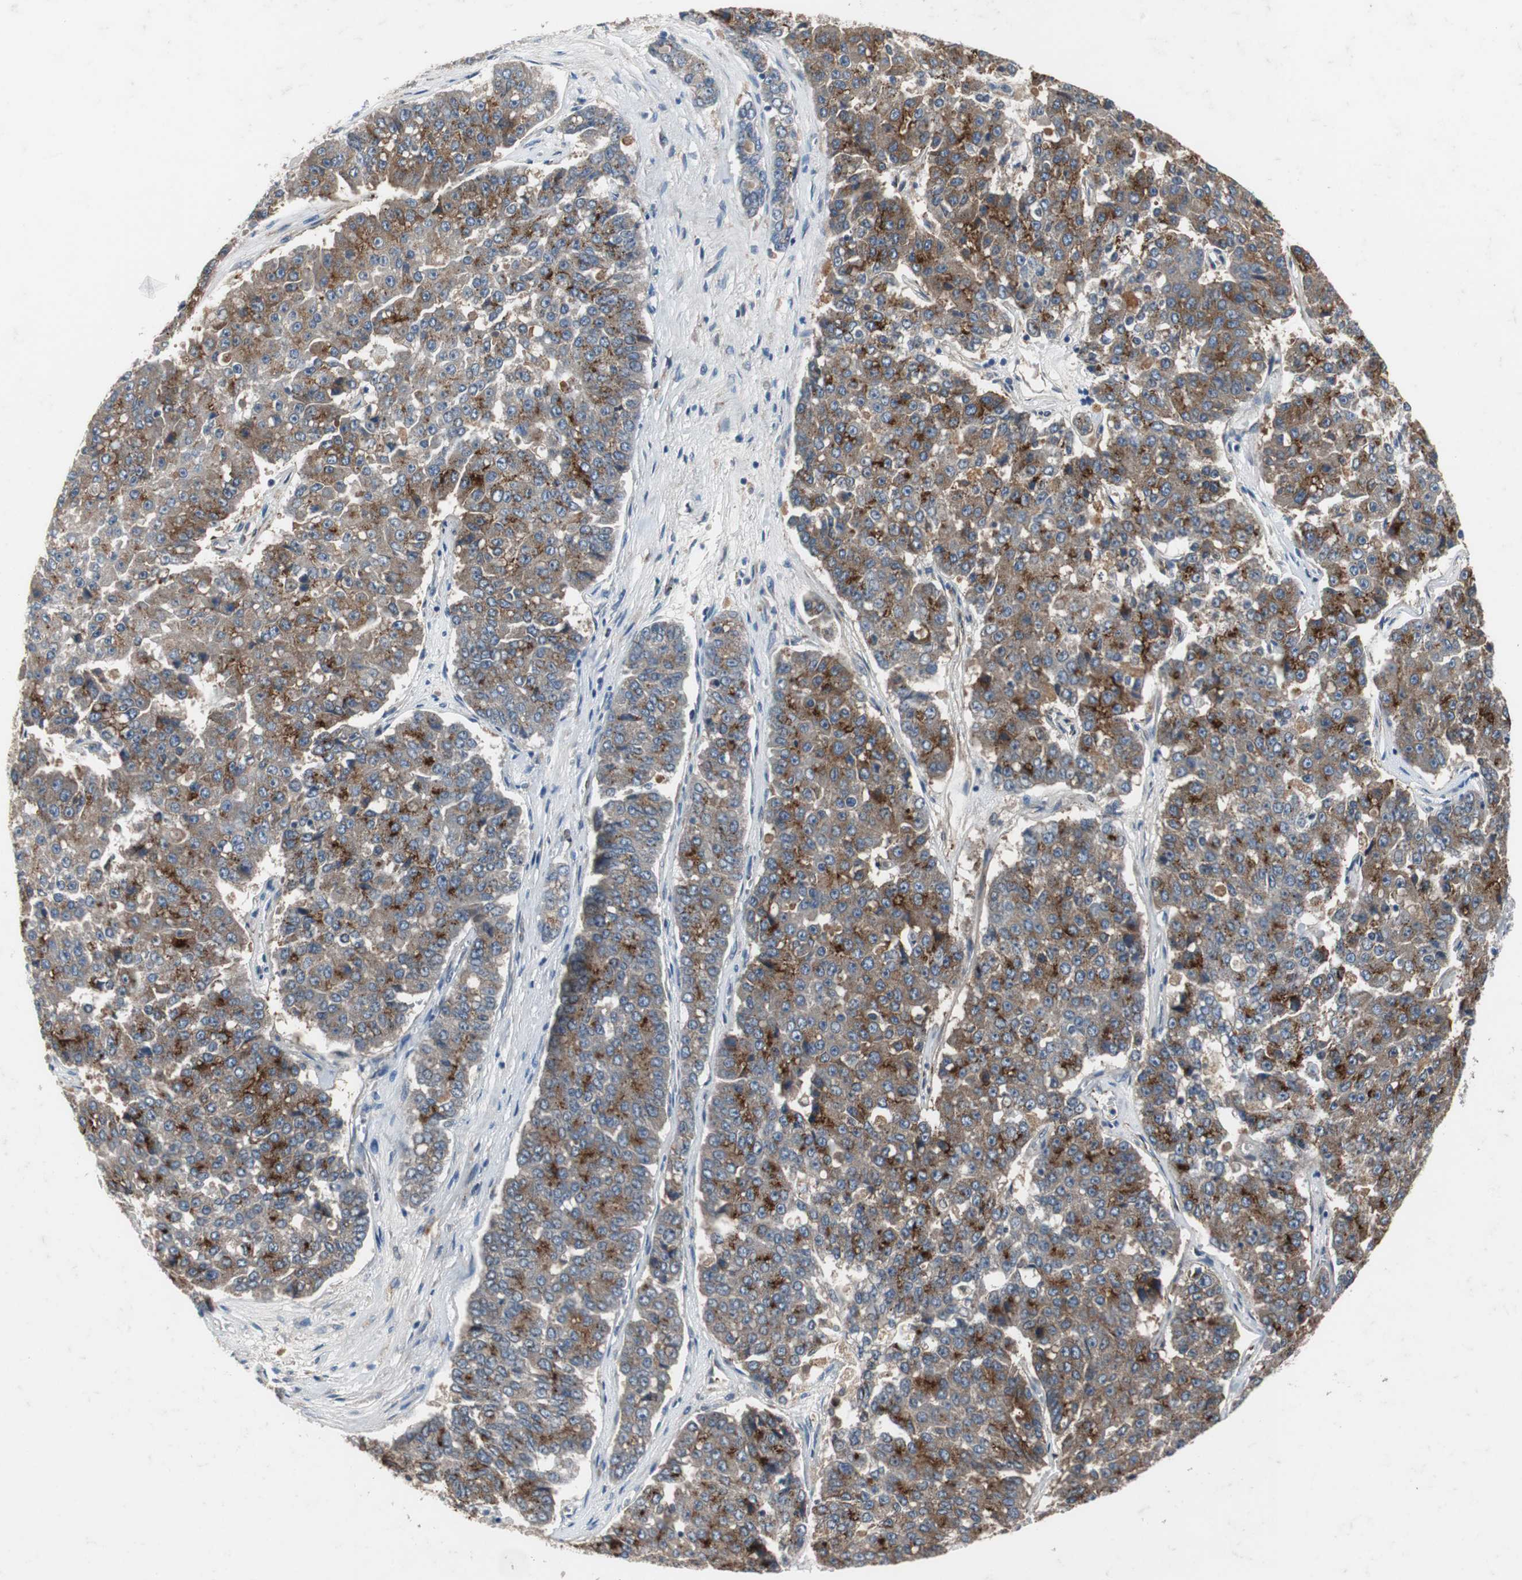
{"staining": {"intensity": "moderate", "quantity": "25%-75%", "location": "cytoplasmic/membranous"}, "tissue": "pancreatic cancer", "cell_type": "Tumor cells", "image_type": "cancer", "snomed": [{"axis": "morphology", "description": "Adenocarcinoma, NOS"}, {"axis": "topography", "description": "Pancreas"}], "caption": "Immunohistochemical staining of human pancreatic cancer (adenocarcinoma) reveals moderate cytoplasmic/membranous protein expression in about 25%-75% of tumor cells. (brown staining indicates protein expression, while blue staining denotes nuclei).", "gene": "SORT1", "patient": {"sex": "male", "age": 50}}